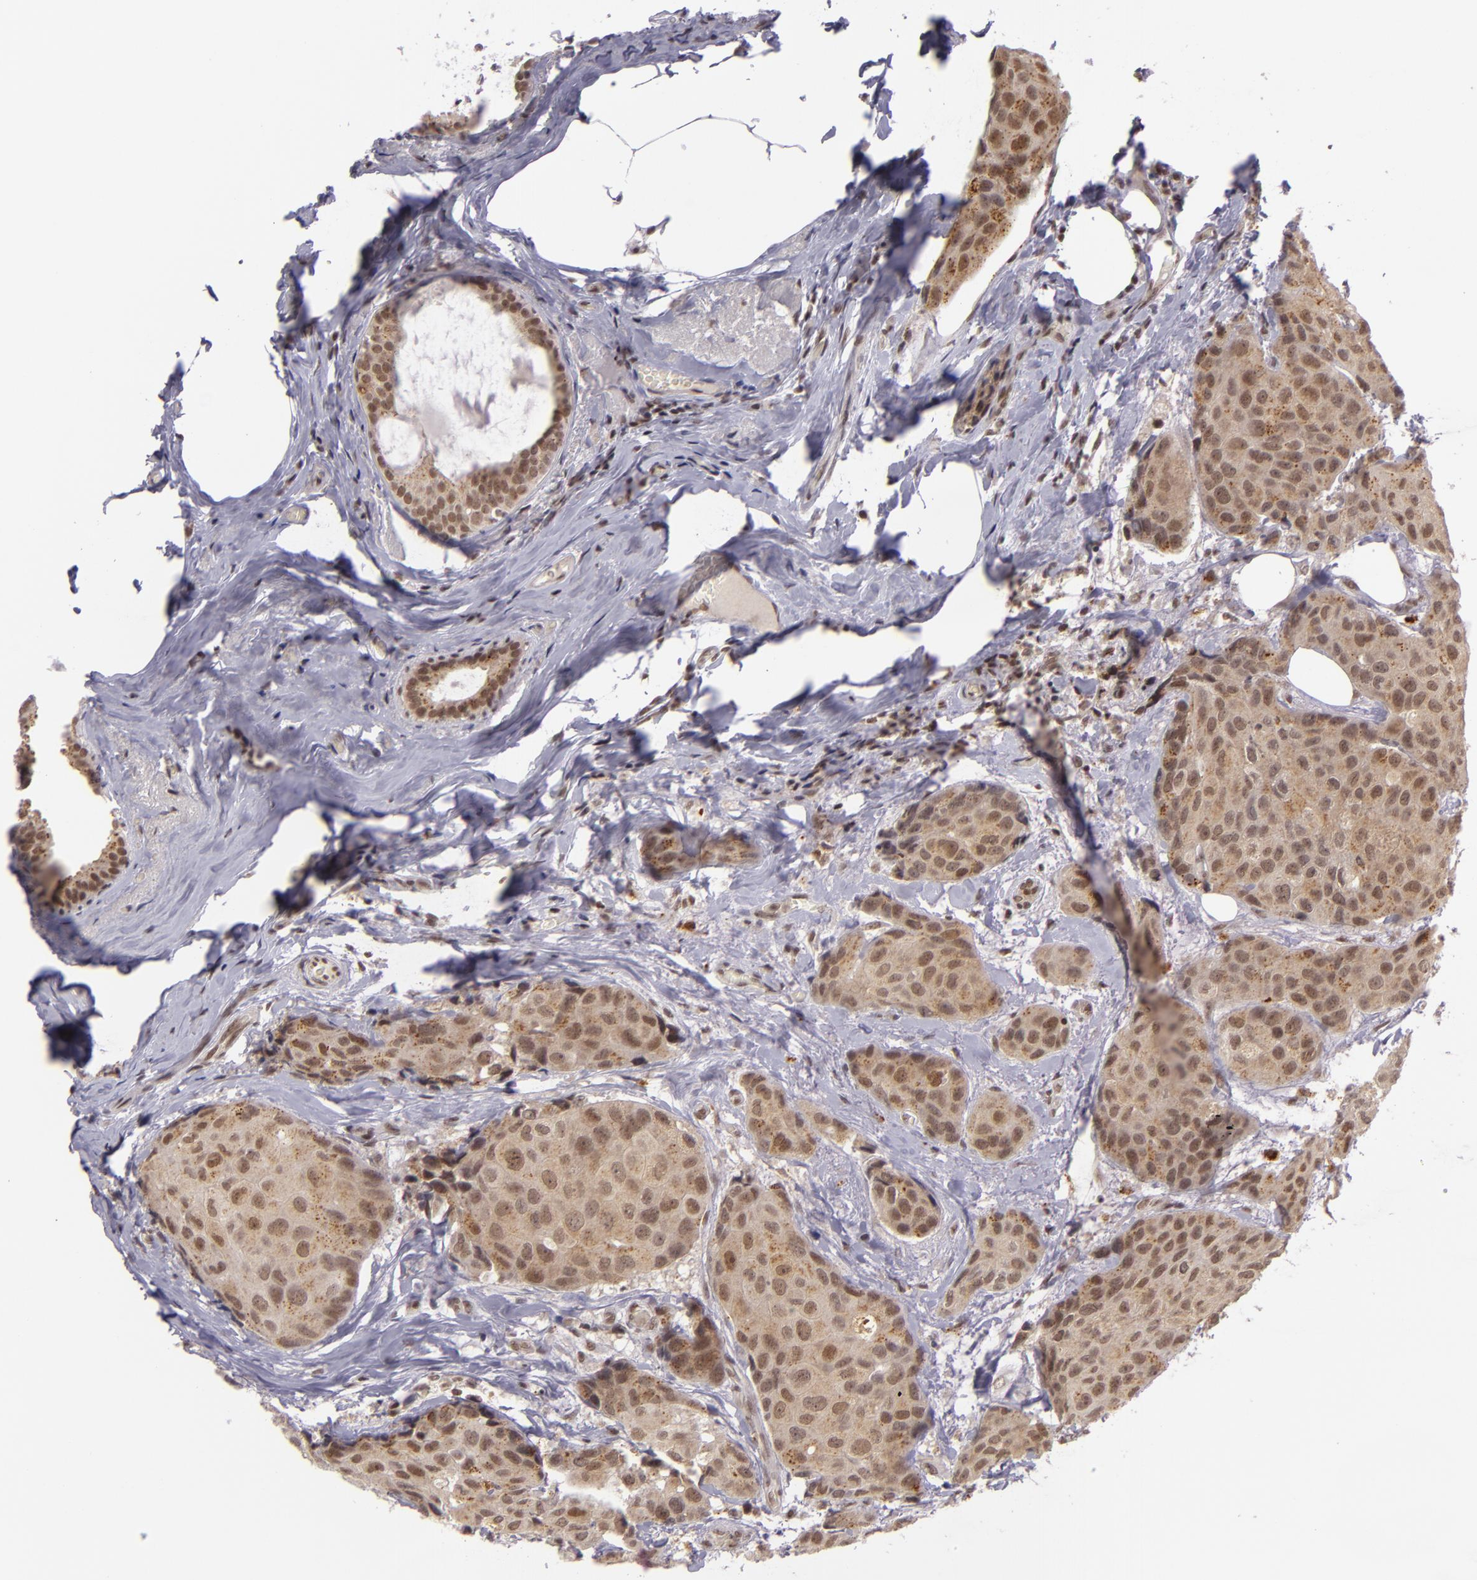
{"staining": {"intensity": "moderate", "quantity": ">75%", "location": "cytoplasmic/membranous,nuclear"}, "tissue": "breast cancer", "cell_type": "Tumor cells", "image_type": "cancer", "snomed": [{"axis": "morphology", "description": "Duct carcinoma"}, {"axis": "topography", "description": "Breast"}], "caption": "This micrograph shows immunohistochemistry staining of human infiltrating ductal carcinoma (breast), with medium moderate cytoplasmic/membranous and nuclear expression in approximately >75% of tumor cells.", "gene": "ZFX", "patient": {"sex": "female", "age": 68}}